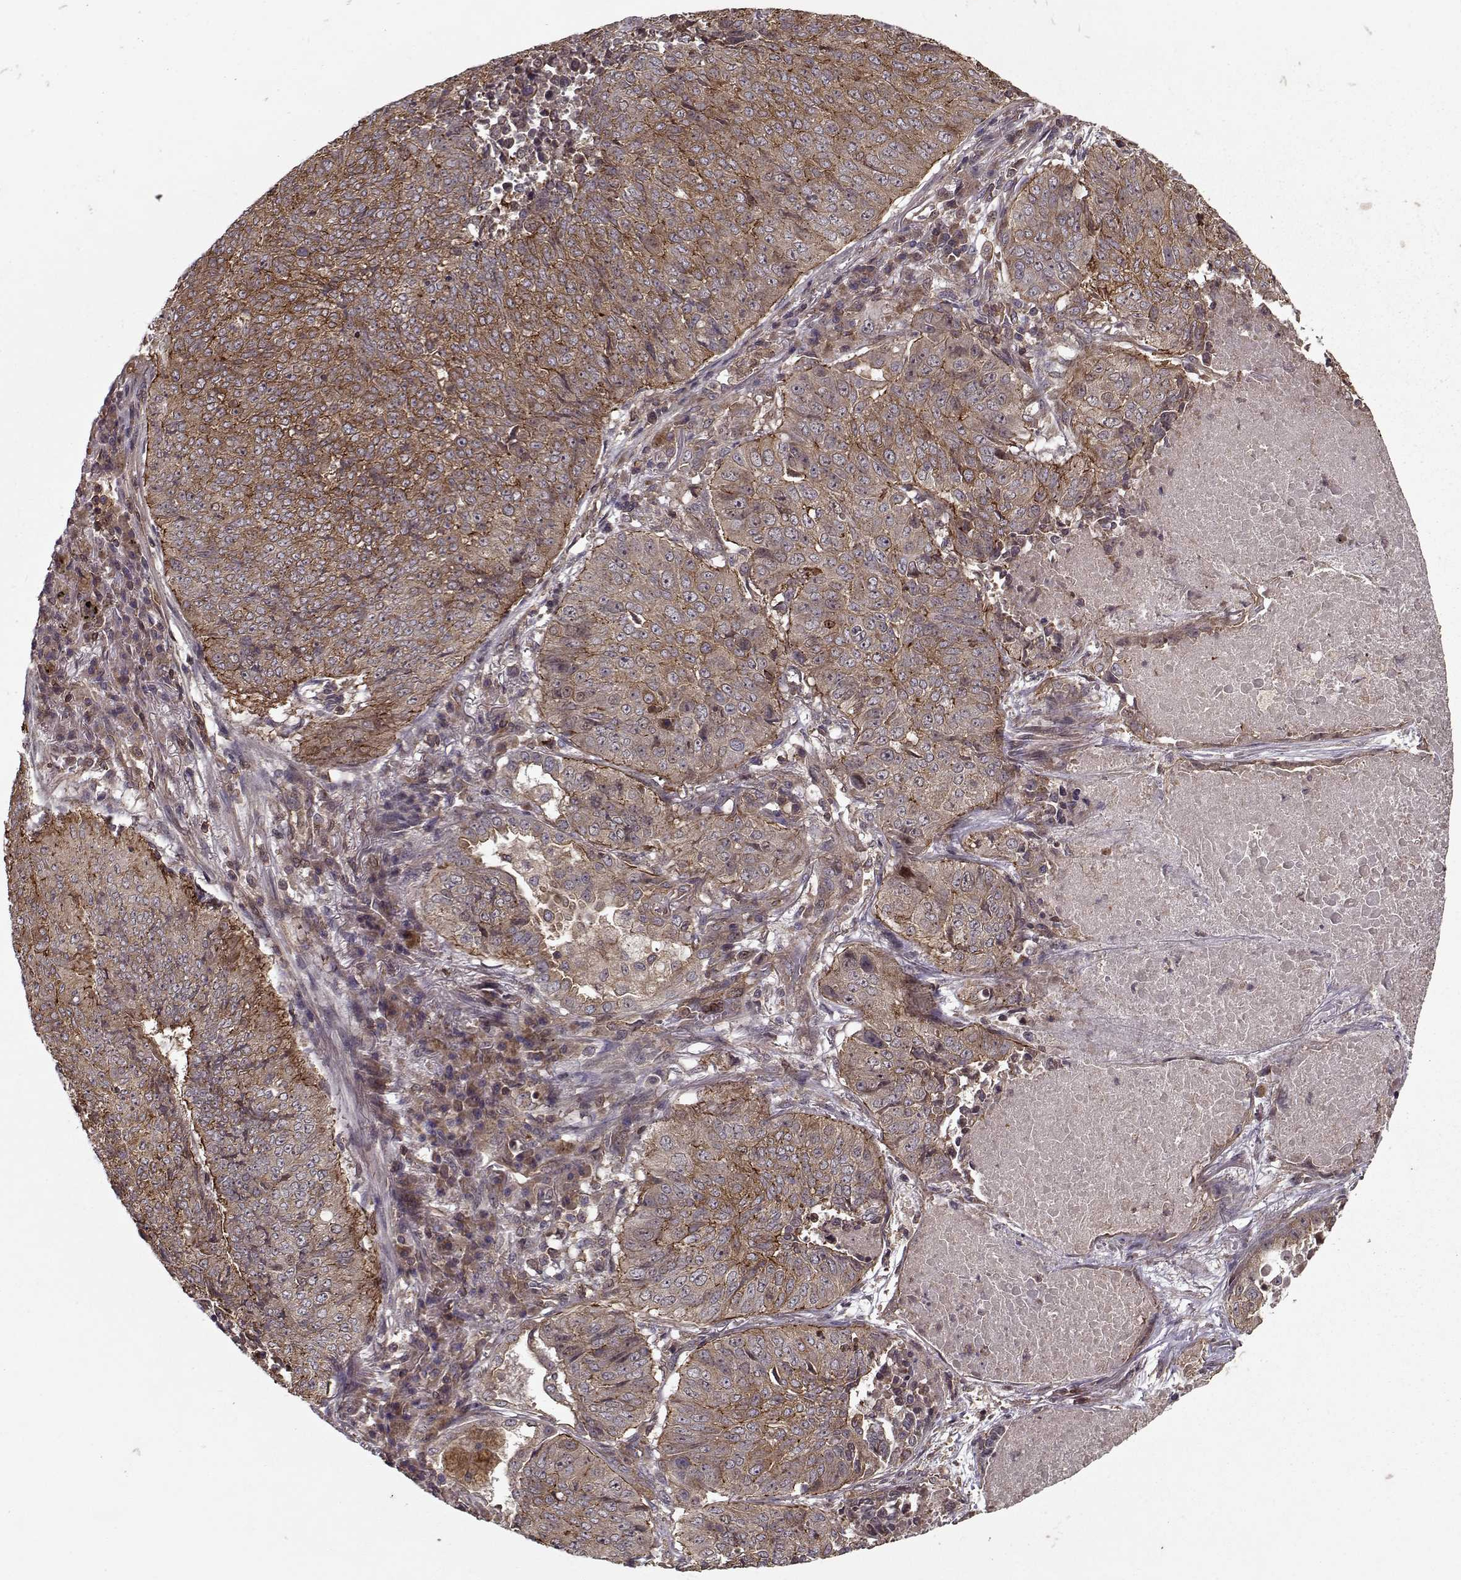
{"staining": {"intensity": "moderate", "quantity": "25%-75%", "location": "cytoplasmic/membranous"}, "tissue": "lung cancer", "cell_type": "Tumor cells", "image_type": "cancer", "snomed": [{"axis": "morphology", "description": "Normal tissue, NOS"}, {"axis": "morphology", "description": "Squamous cell carcinoma, NOS"}, {"axis": "topography", "description": "Bronchus"}, {"axis": "topography", "description": "Lung"}], "caption": "DAB immunohistochemical staining of lung cancer demonstrates moderate cytoplasmic/membranous protein positivity in about 25%-75% of tumor cells. (IHC, brightfield microscopy, high magnification).", "gene": "PPP1R12A", "patient": {"sex": "male", "age": 64}}